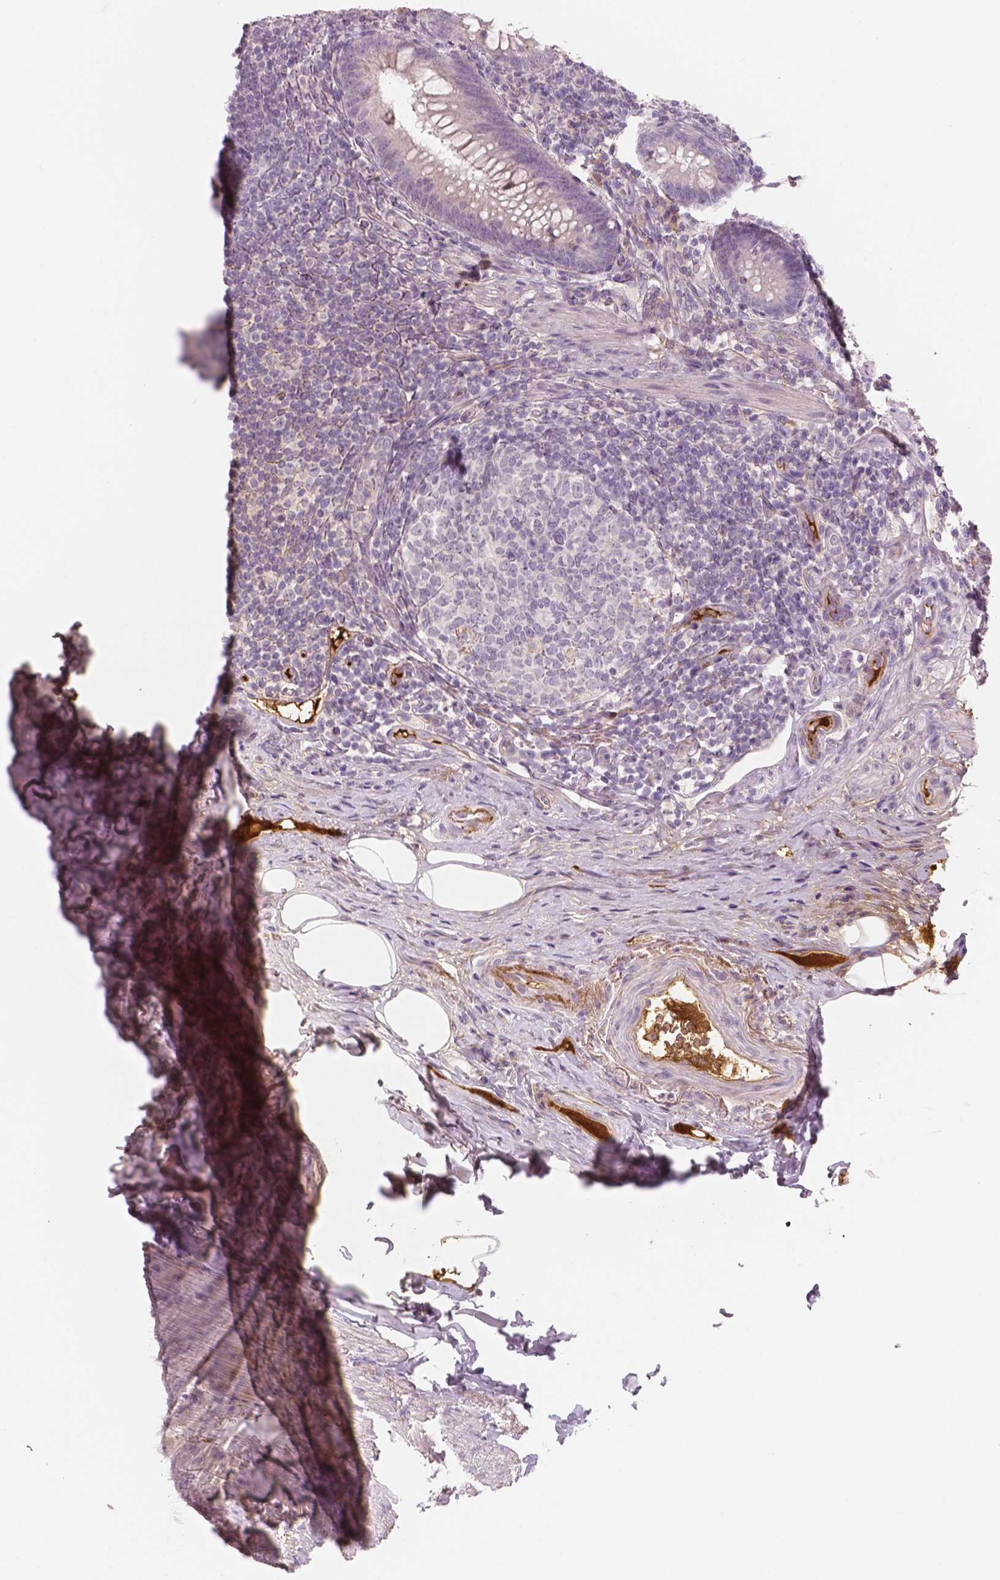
{"staining": {"intensity": "negative", "quantity": "none", "location": "none"}, "tissue": "appendix", "cell_type": "Glandular cells", "image_type": "normal", "snomed": [{"axis": "morphology", "description": "Normal tissue, NOS"}, {"axis": "topography", "description": "Appendix"}], "caption": "DAB immunohistochemical staining of unremarkable appendix displays no significant expression in glandular cells.", "gene": "APOA4", "patient": {"sex": "male", "age": 47}}